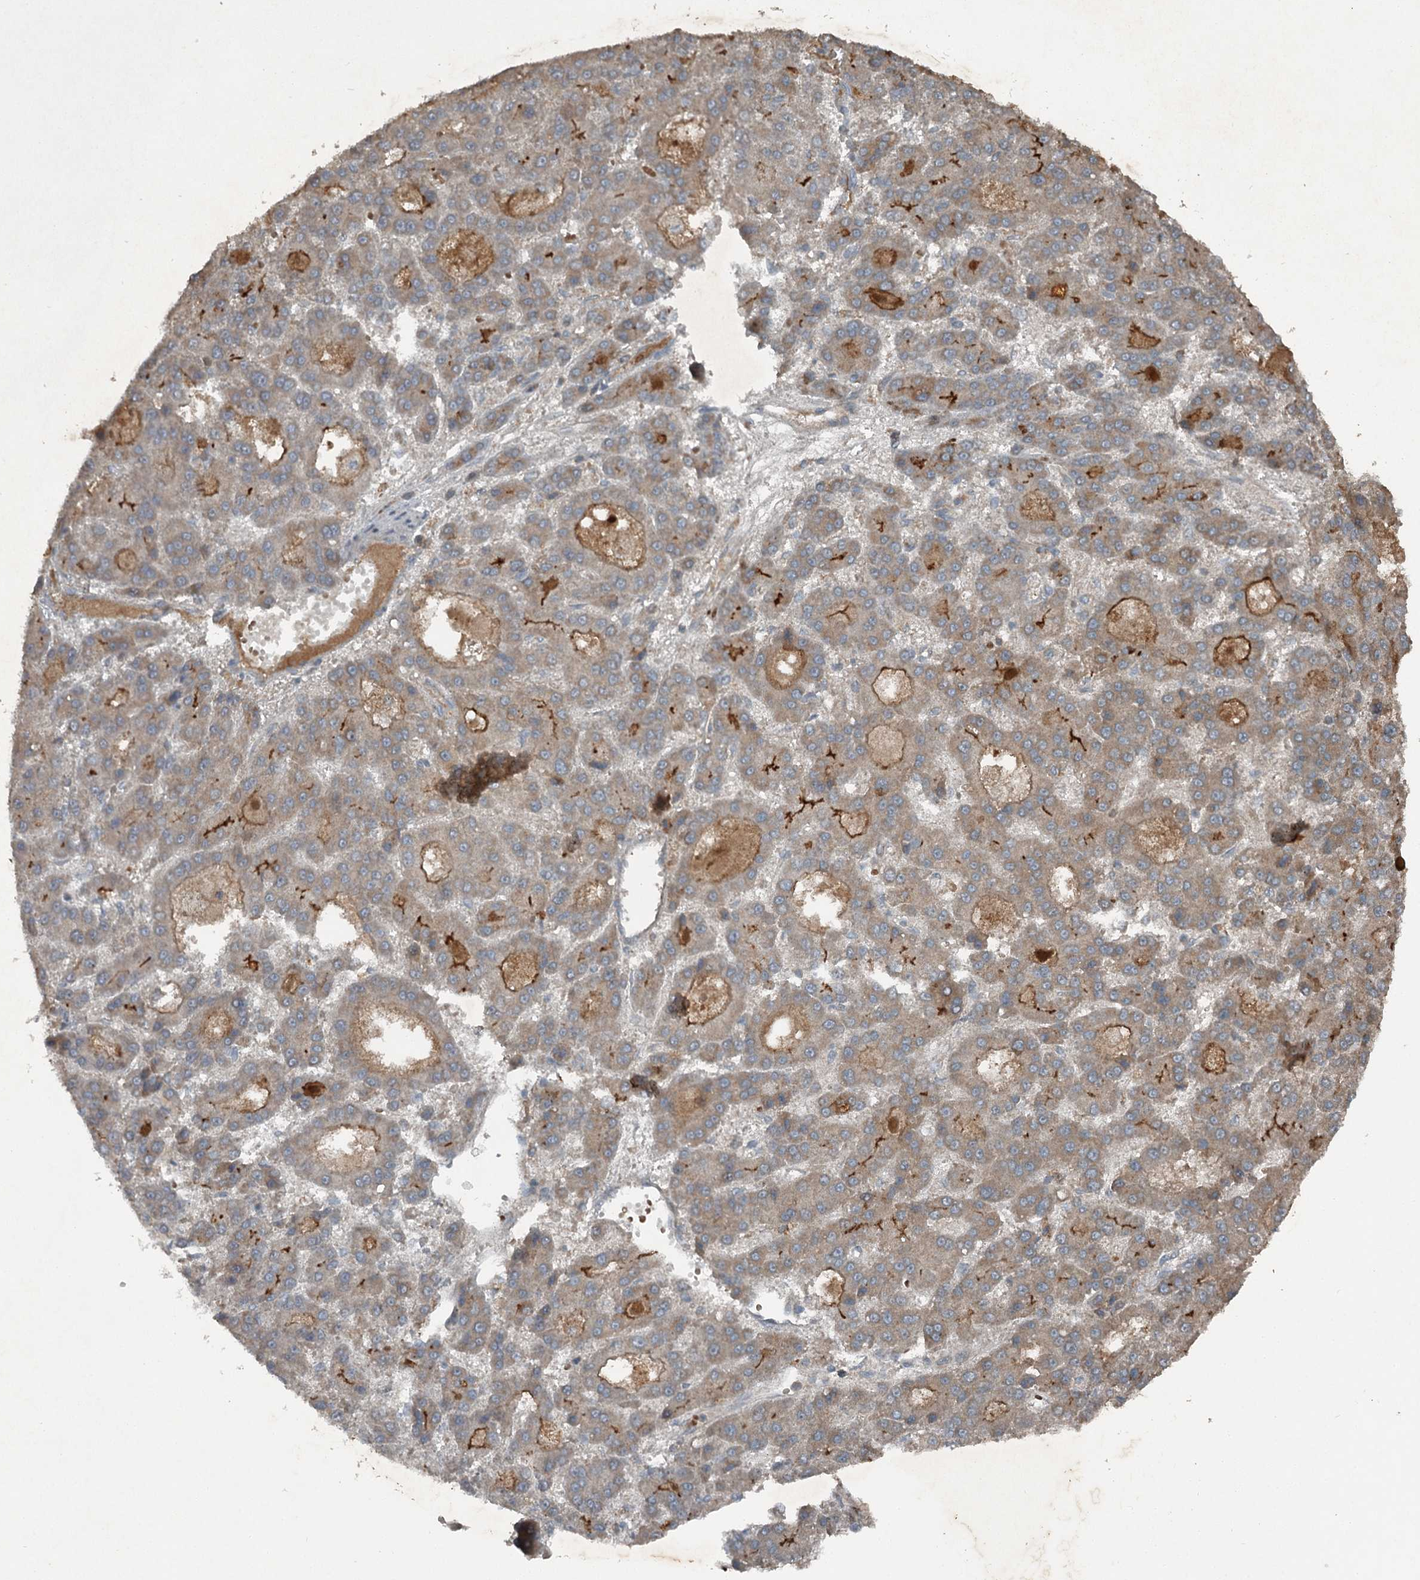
{"staining": {"intensity": "weak", "quantity": "25%-75%", "location": "cytoplasmic/membranous"}, "tissue": "liver cancer", "cell_type": "Tumor cells", "image_type": "cancer", "snomed": [{"axis": "morphology", "description": "Carcinoma, Hepatocellular, NOS"}, {"axis": "topography", "description": "Liver"}], "caption": "Immunohistochemistry (DAB) staining of human hepatocellular carcinoma (liver) displays weak cytoplasmic/membranous protein staining in approximately 25%-75% of tumor cells.", "gene": "SLC39A8", "patient": {"sex": "male", "age": 70}}